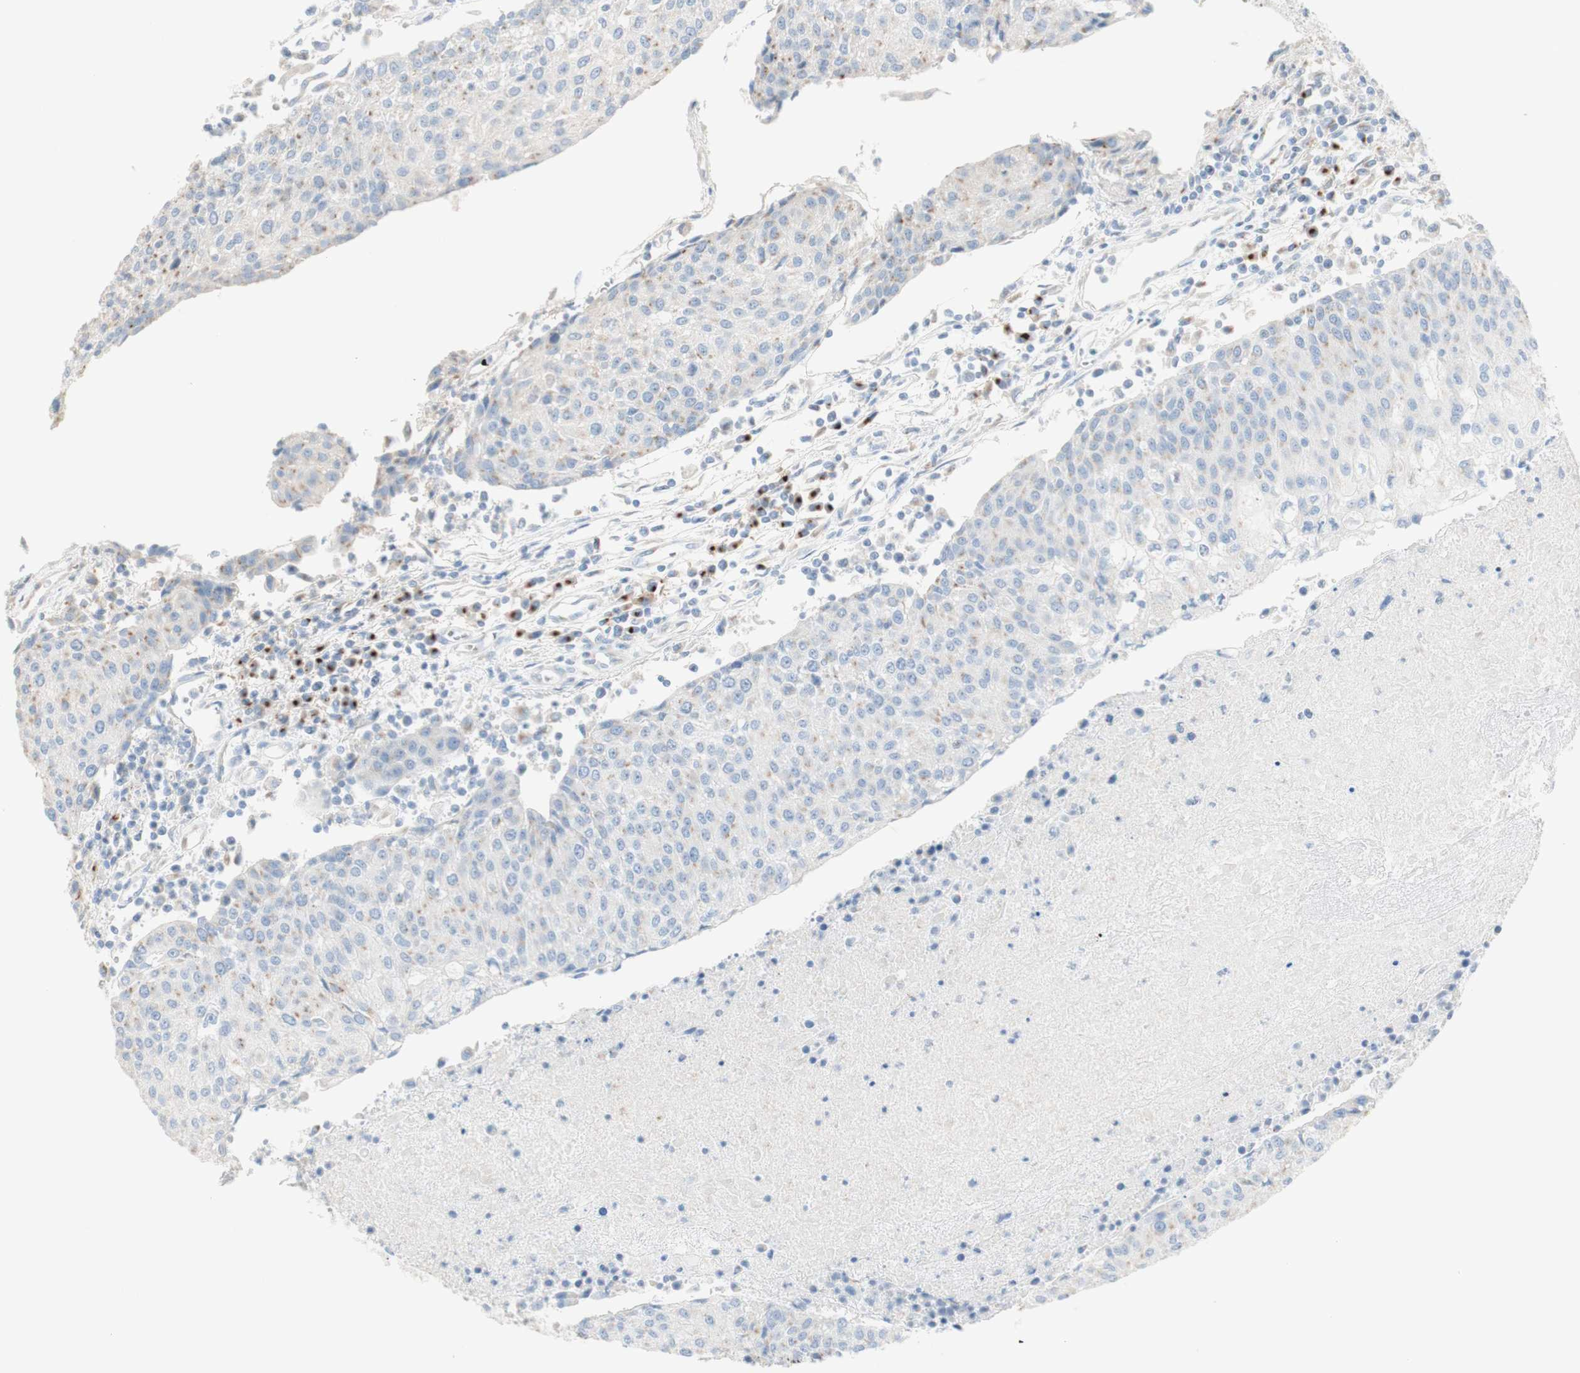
{"staining": {"intensity": "weak", "quantity": ">75%", "location": "cytoplasmic/membranous"}, "tissue": "urothelial cancer", "cell_type": "Tumor cells", "image_type": "cancer", "snomed": [{"axis": "morphology", "description": "Urothelial carcinoma, High grade"}, {"axis": "topography", "description": "Urinary bladder"}], "caption": "Immunohistochemistry micrograph of human urothelial cancer stained for a protein (brown), which shows low levels of weak cytoplasmic/membranous positivity in approximately >75% of tumor cells.", "gene": "MANEA", "patient": {"sex": "female", "age": 85}}